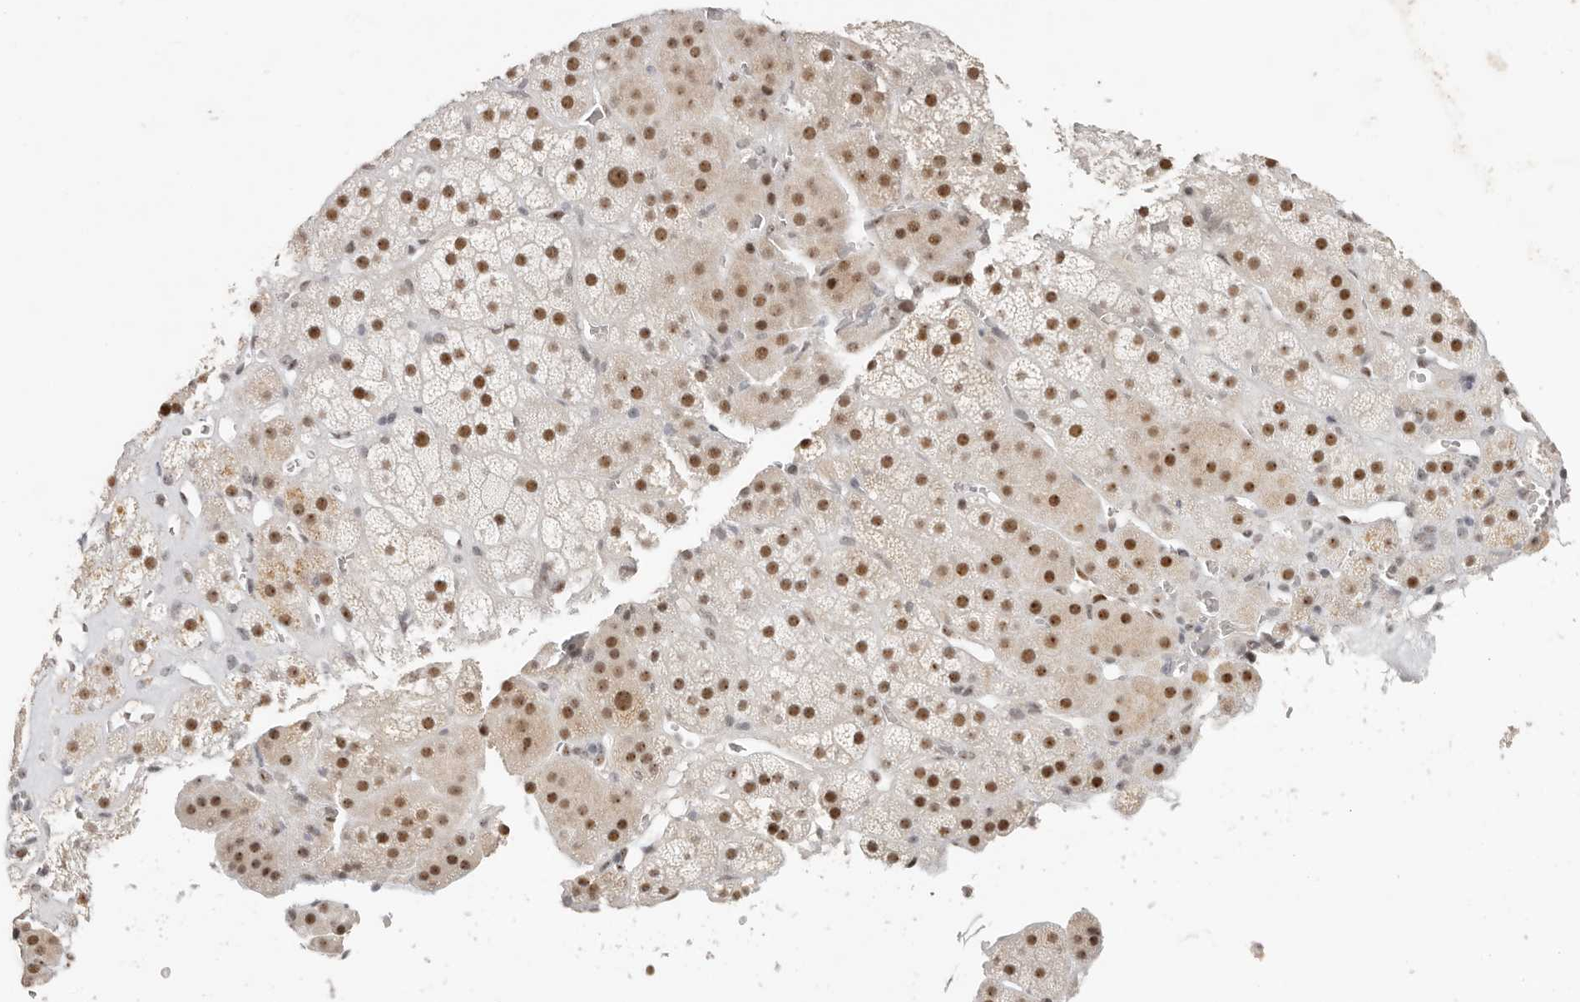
{"staining": {"intensity": "moderate", "quantity": ">75%", "location": "nuclear"}, "tissue": "adrenal gland", "cell_type": "Glandular cells", "image_type": "normal", "snomed": [{"axis": "morphology", "description": "Normal tissue, NOS"}, {"axis": "topography", "description": "Adrenal gland"}], "caption": "Immunohistochemistry (IHC) staining of unremarkable adrenal gland, which shows medium levels of moderate nuclear expression in approximately >75% of glandular cells indicating moderate nuclear protein staining. The staining was performed using DAB (brown) for protein detection and nuclei were counterstained in hematoxylin (blue).", "gene": "LARP7", "patient": {"sex": "male", "age": 57}}